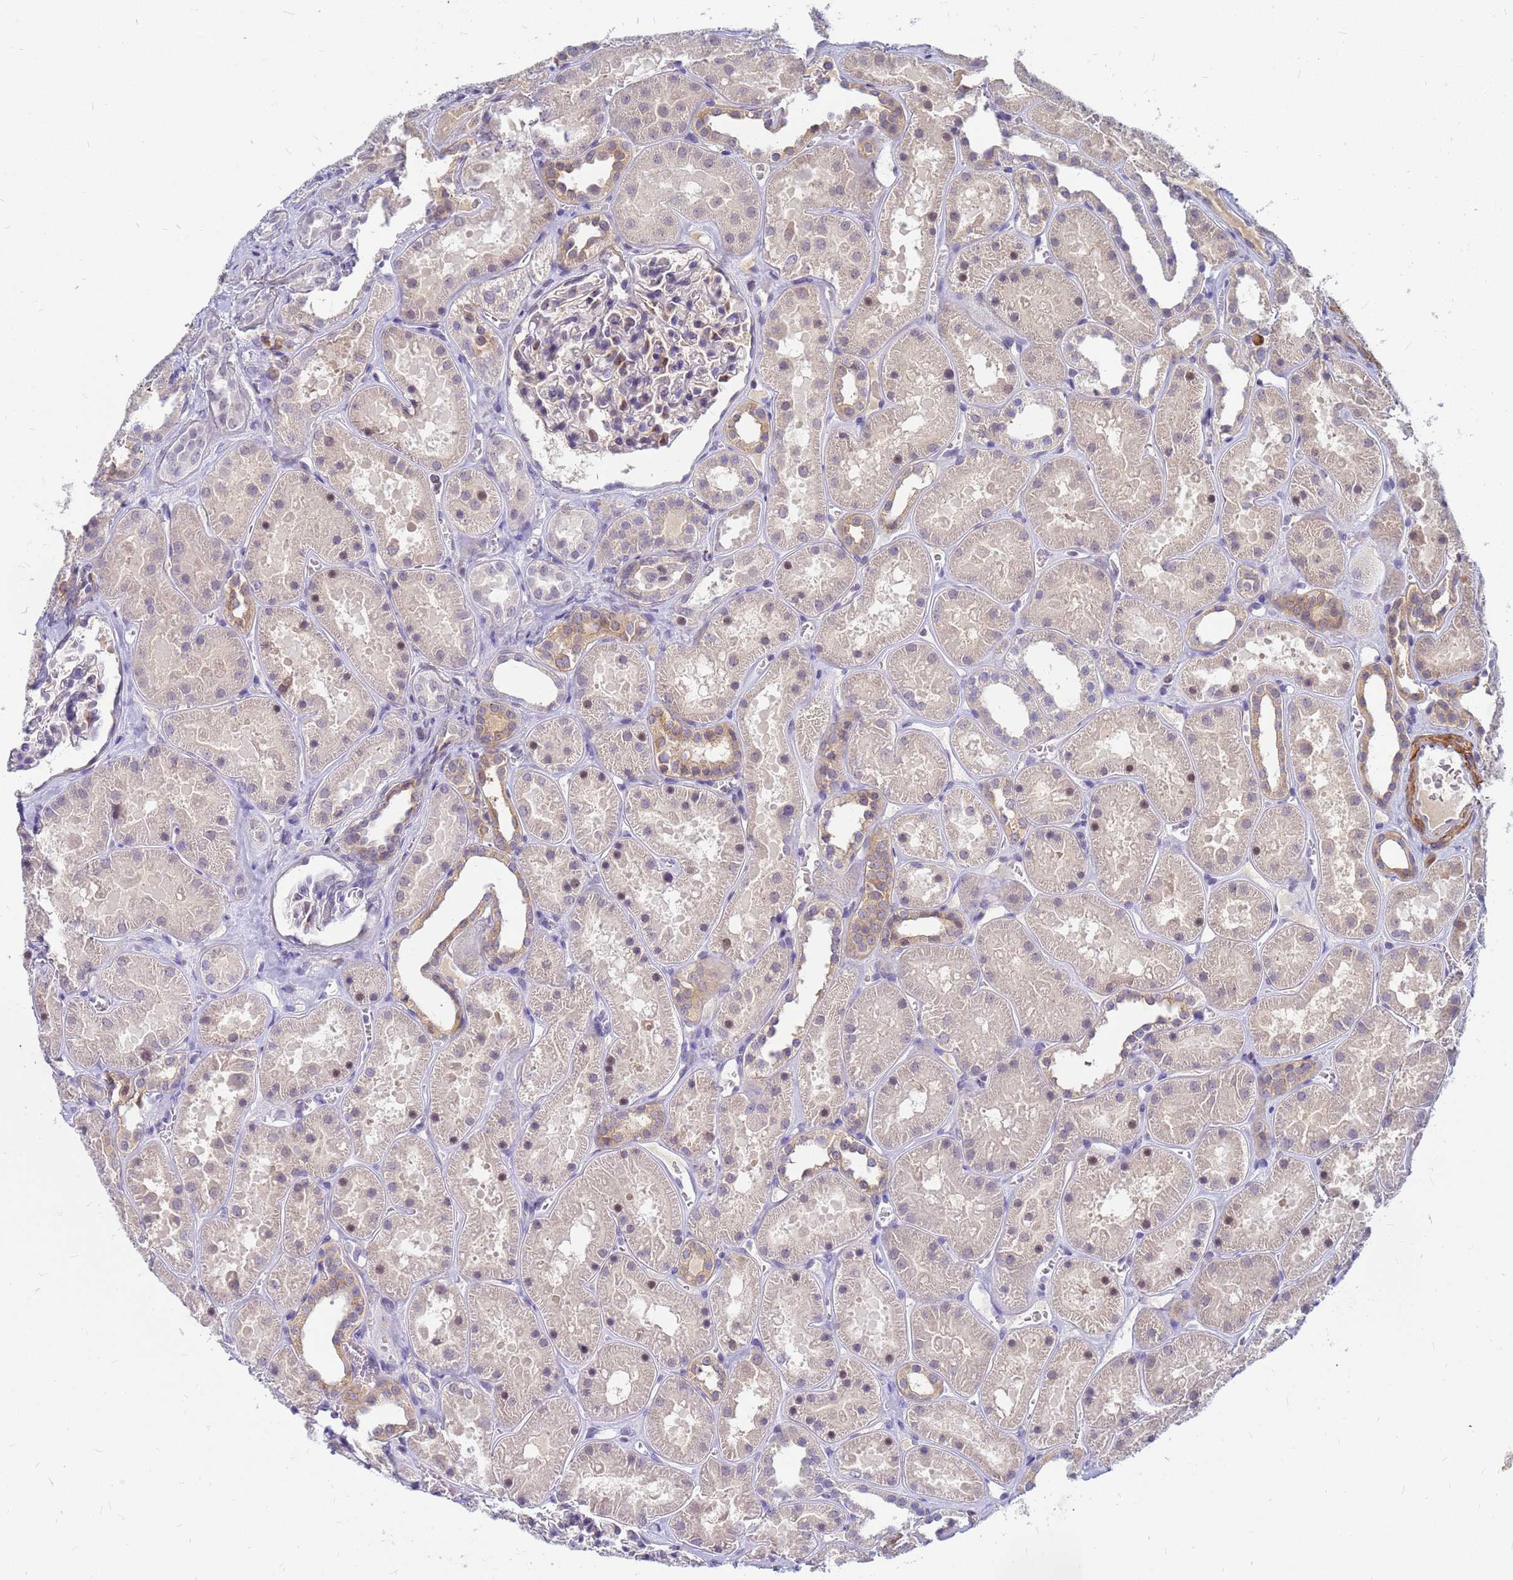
{"staining": {"intensity": "weak", "quantity": "<25%", "location": "nuclear"}, "tissue": "kidney", "cell_type": "Cells in glomeruli", "image_type": "normal", "snomed": [{"axis": "morphology", "description": "Normal tissue, NOS"}, {"axis": "topography", "description": "Kidney"}], "caption": "Histopathology image shows no significant protein positivity in cells in glomeruli of unremarkable kidney. The staining was performed using DAB to visualize the protein expression in brown, while the nuclei were stained in blue with hematoxylin (Magnification: 20x).", "gene": "SRGAP3", "patient": {"sex": "female", "age": 41}}